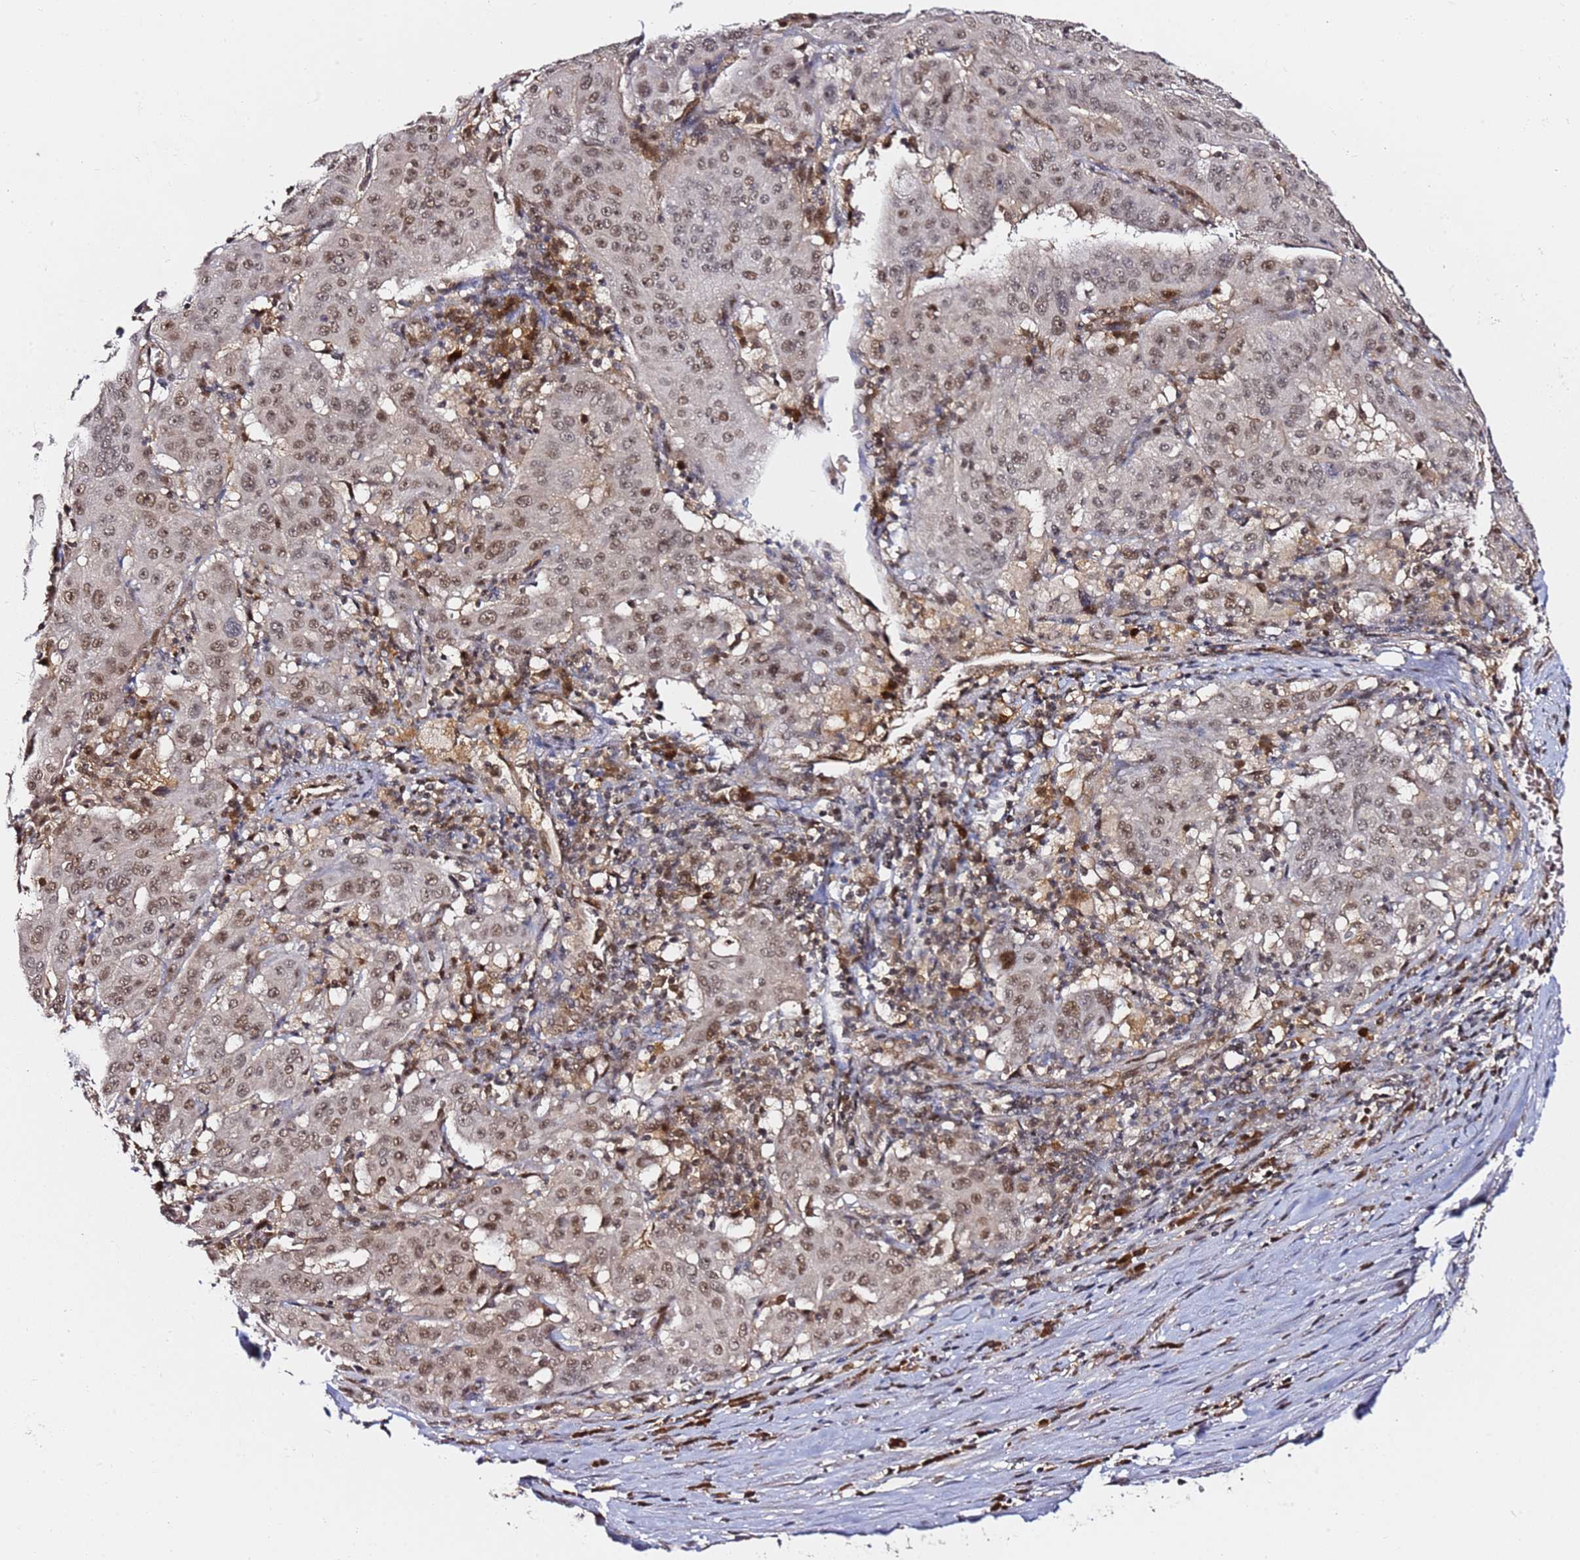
{"staining": {"intensity": "moderate", "quantity": ">75%", "location": "nuclear"}, "tissue": "pancreatic cancer", "cell_type": "Tumor cells", "image_type": "cancer", "snomed": [{"axis": "morphology", "description": "Adenocarcinoma, NOS"}, {"axis": "topography", "description": "Pancreas"}], "caption": "Human pancreatic cancer (adenocarcinoma) stained for a protein (brown) reveals moderate nuclear positive staining in about >75% of tumor cells.", "gene": "RGS18", "patient": {"sex": "male", "age": 63}}